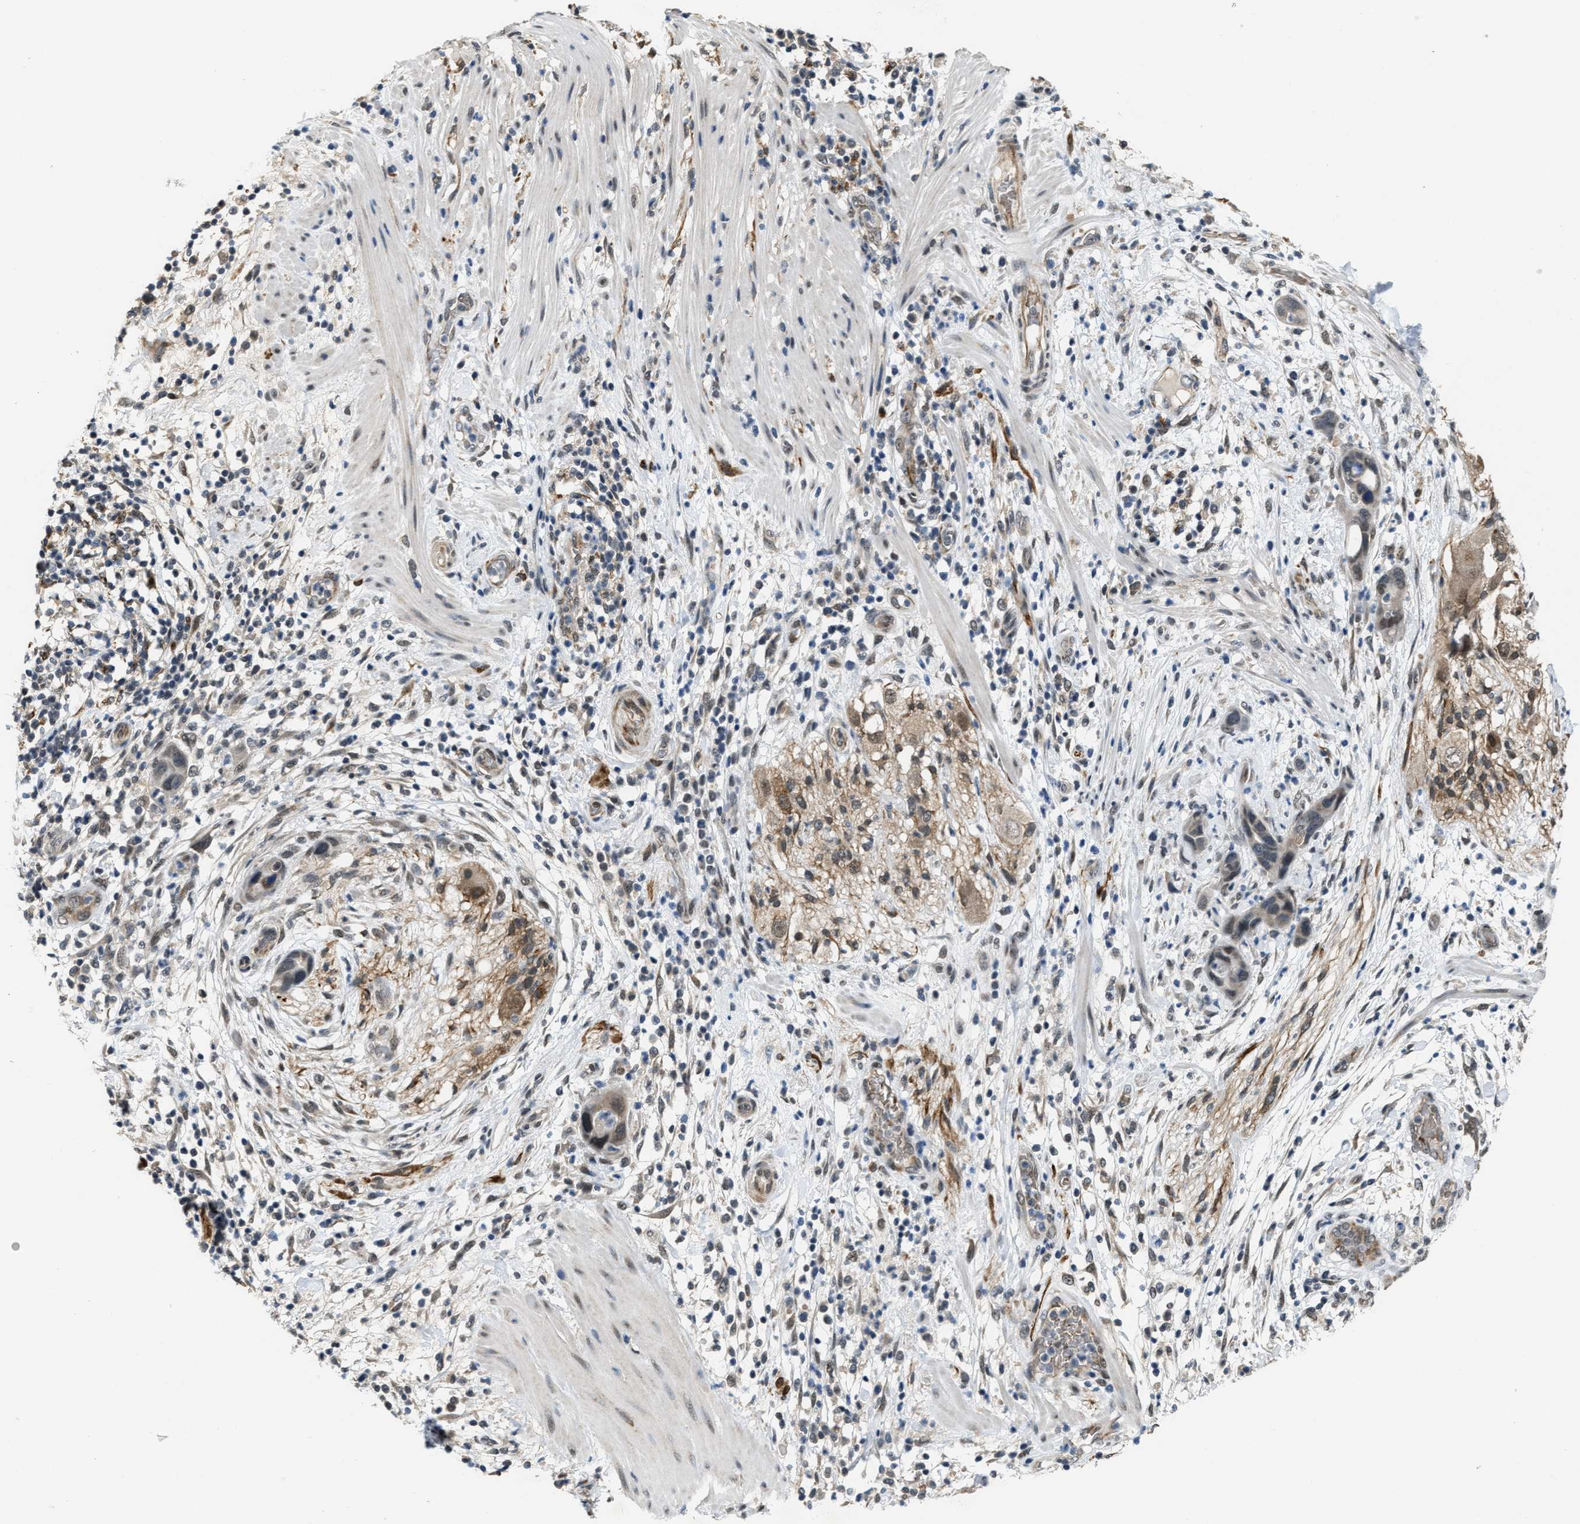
{"staining": {"intensity": "weak", "quantity": "<25%", "location": "cytoplasmic/membranous,nuclear"}, "tissue": "pancreatic cancer", "cell_type": "Tumor cells", "image_type": "cancer", "snomed": [{"axis": "morphology", "description": "Adenocarcinoma, NOS"}, {"axis": "topography", "description": "Pancreas"}], "caption": "The immunohistochemistry (IHC) image has no significant staining in tumor cells of pancreatic adenocarcinoma tissue.", "gene": "KIF24", "patient": {"sex": "female", "age": 71}}